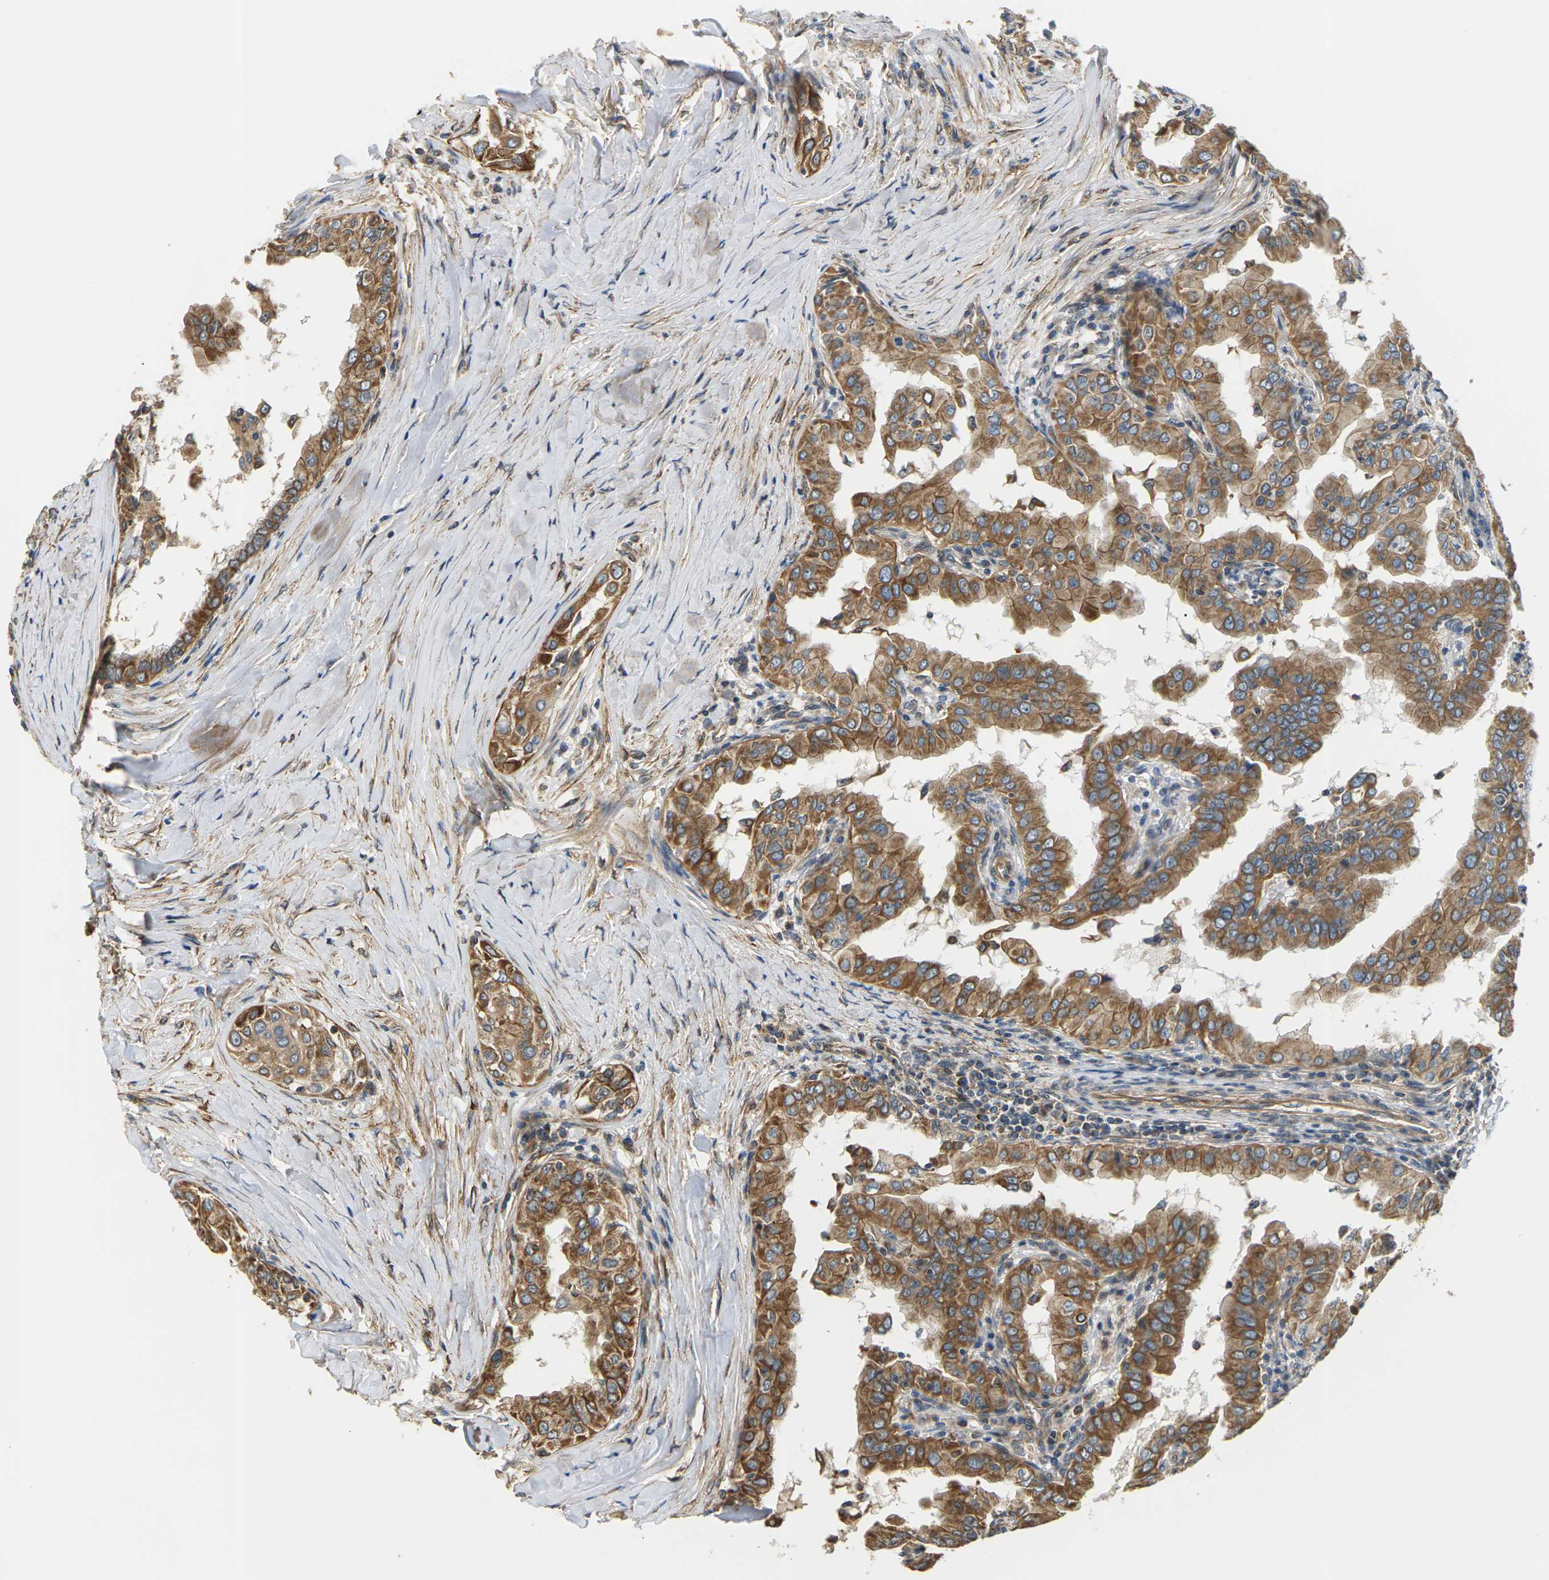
{"staining": {"intensity": "moderate", "quantity": ">75%", "location": "cytoplasmic/membranous"}, "tissue": "thyroid cancer", "cell_type": "Tumor cells", "image_type": "cancer", "snomed": [{"axis": "morphology", "description": "Papillary adenocarcinoma, NOS"}, {"axis": "topography", "description": "Thyroid gland"}], "caption": "Protein expression analysis of human thyroid cancer reveals moderate cytoplasmic/membranous positivity in approximately >75% of tumor cells. Immunohistochemistry (ihc) stains the protein of interest in brown and the nuclei are stained blue.", "gene": "PCDHB4", "patient": {"sex": "male", "age": 33}}